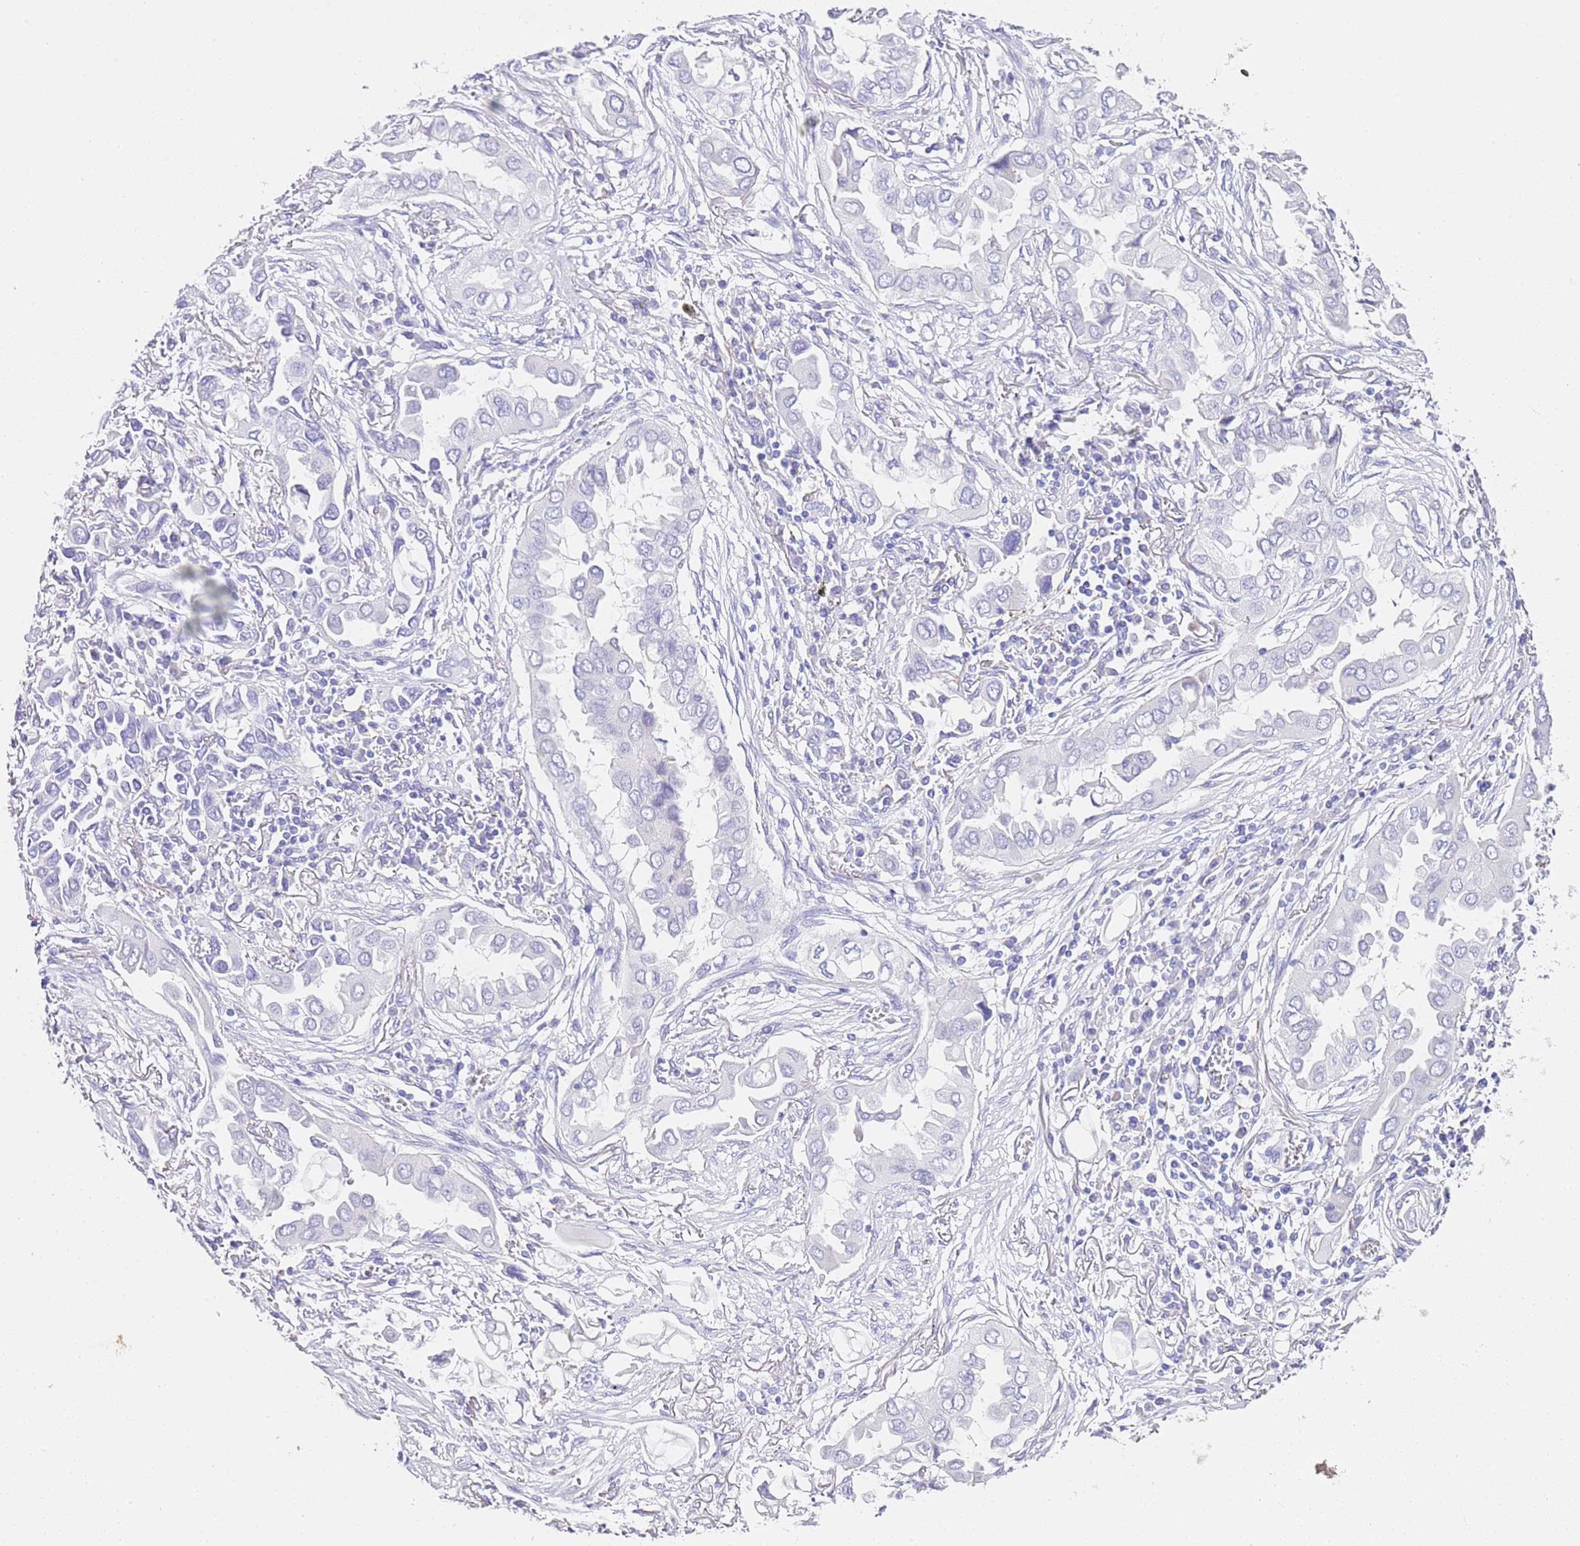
{"staining": {"intensity": "negative", "quantity": "none", "location": "none"}, "tissue": "lung cancer", "cell_type": "Tumor cells", "image_type": "cancer", "snomed": [{"axis": "morphology", "description": "Adenocarcinoma, NOS"}, {"axis": "topography", "description": "Lung"}], "caption": "Tumor cells show no significant protein expression in adenocarcinoma (lung).", "gene": "PTBP2", "patient": {"sex": "female", "age": 76}}